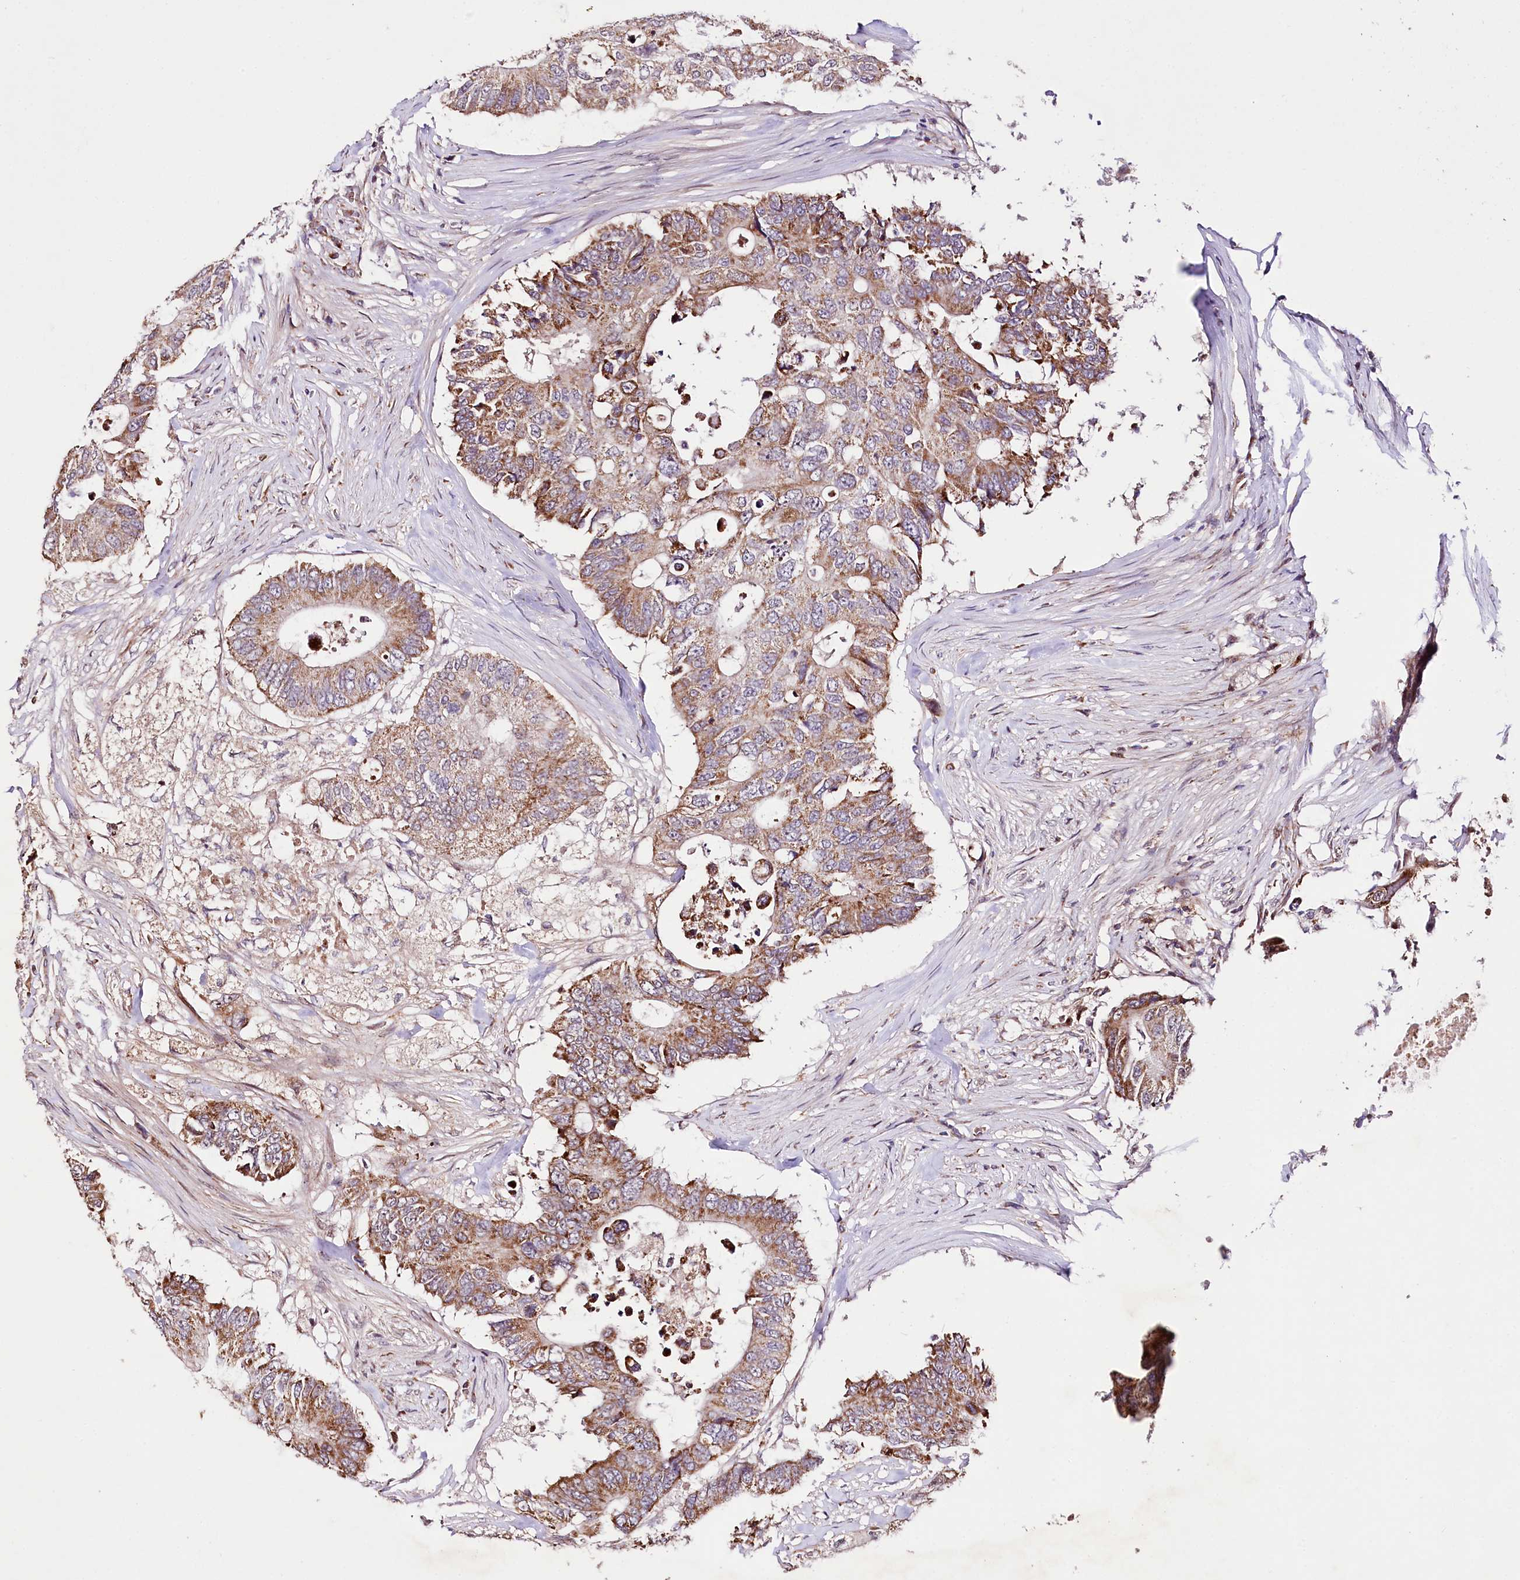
{"staining": {"intensity": "moderate", "quantity": ">75%", "location": "cytoplasmic/membranous"}, "tissue": "colorectal cancer", "cell_type": "Tumor cells", "image_type": "cancer", "snomed": [{"axis": "morphology", "description": "Adenocarcinoma, NOS"}, {"axis": "topography", "description": "Colon"}], "caption": "Protein expression analysis of colorectal adenocarcinoma displays moderate cytoplasmic/membranous positivity in approximately >75% of tumor cells.", "gene": "ST7", "patient": {"sex": "male", "age": 71}}